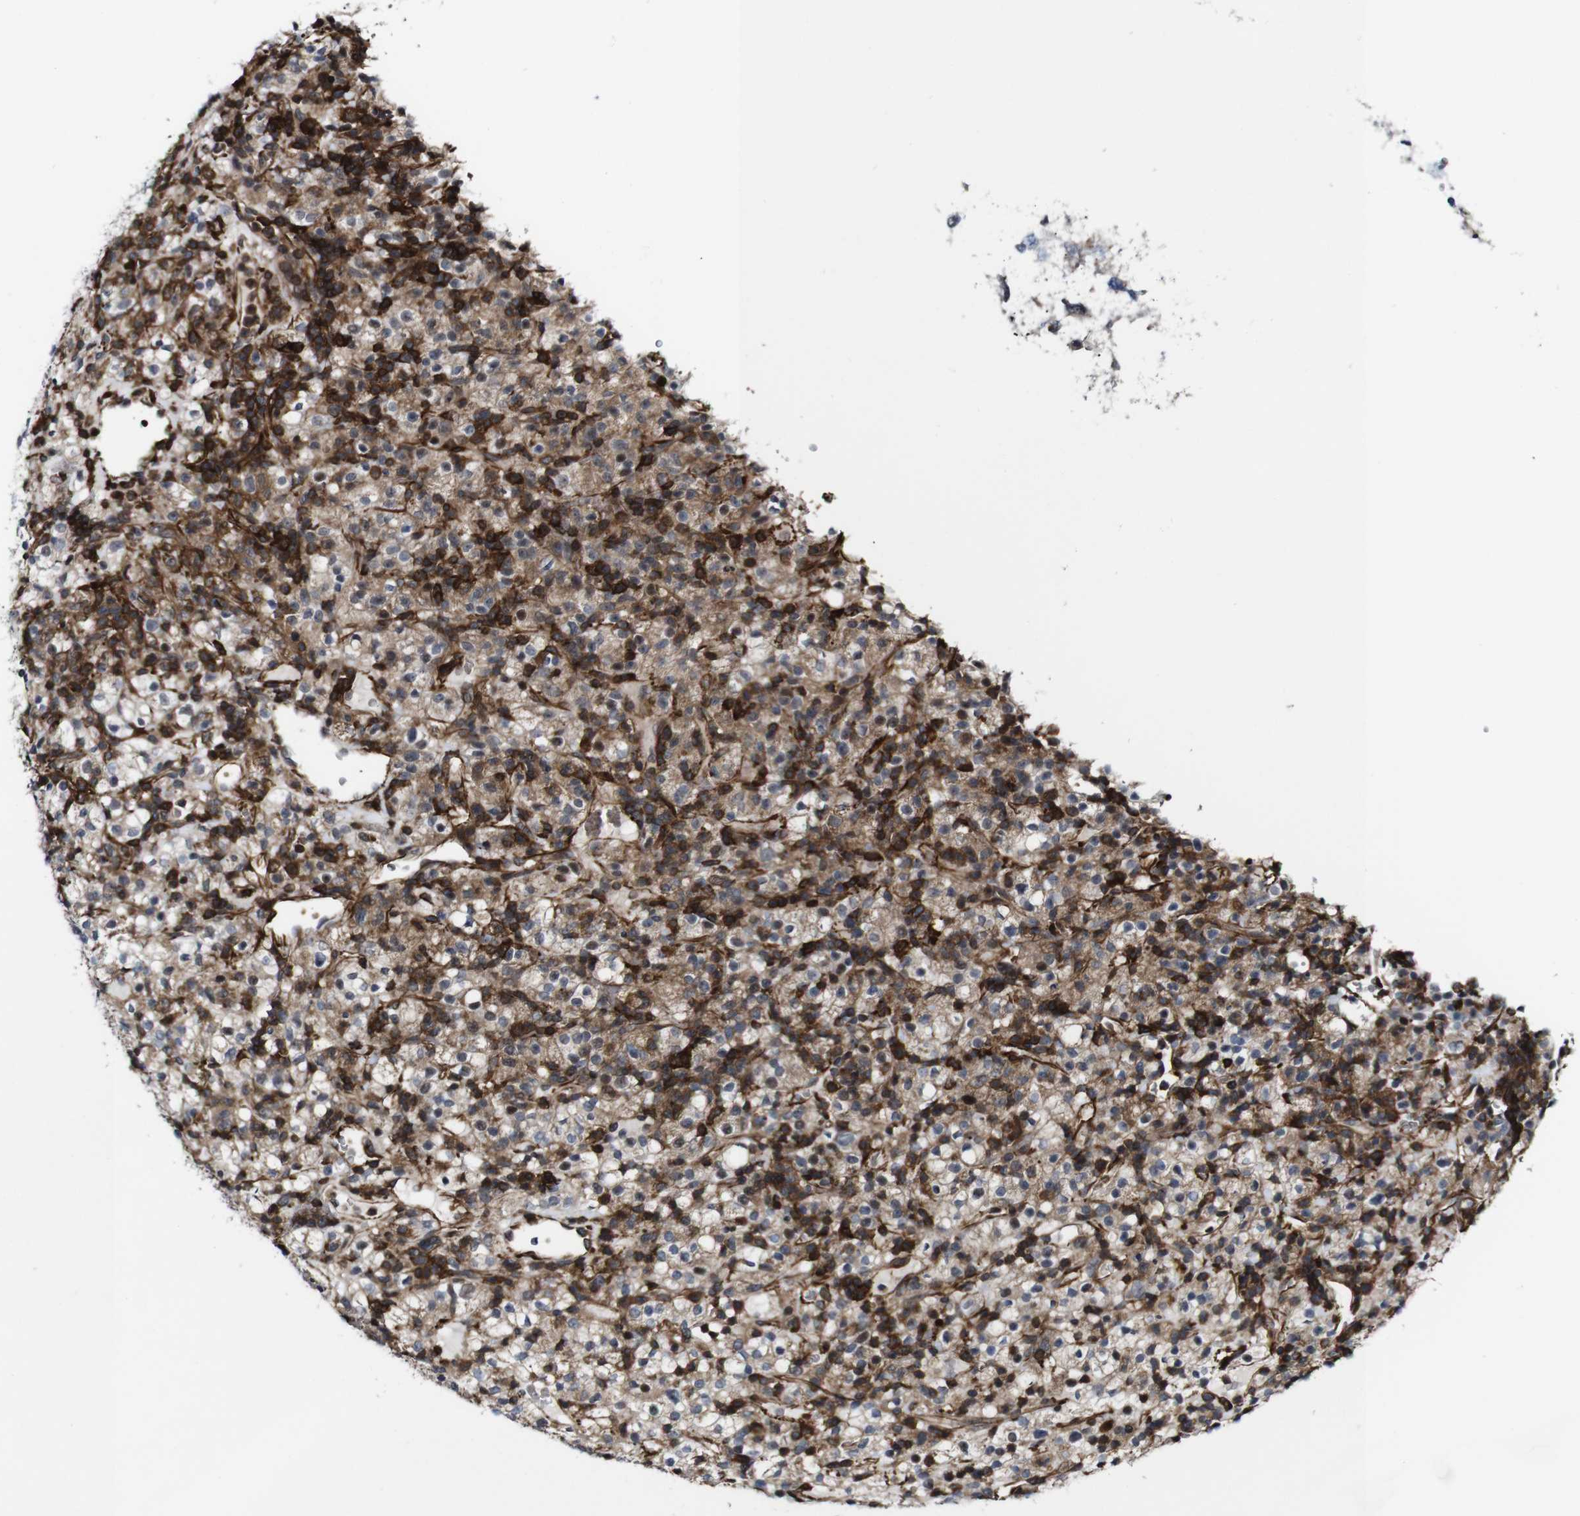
{"staining": {"intensity": "moderate", "quantity": ">75%", "location": "cytoplasmic/membranous"}, "tissue": "renal cancer", "cell_type": "Tumor cells", "image_type": "cancer", "snomed": [{"axis": "morphology", "description": "Normal tissue, NOS"}, {"axis": "morphology", "description": "Adenocarcinoma, NOS"}, {"axis": "topography", "description": "Kidney"}], "caption": "A high-resolution photomicrograph shows immunohistochemistry (IHC) staining of renal adenocarcinoma, which exhibits moderate cytoplasmic/membranous positivity in about >75% of tumor cells.", "gene": "JAK2", "patient": {"sex": "female", "age": 72}}